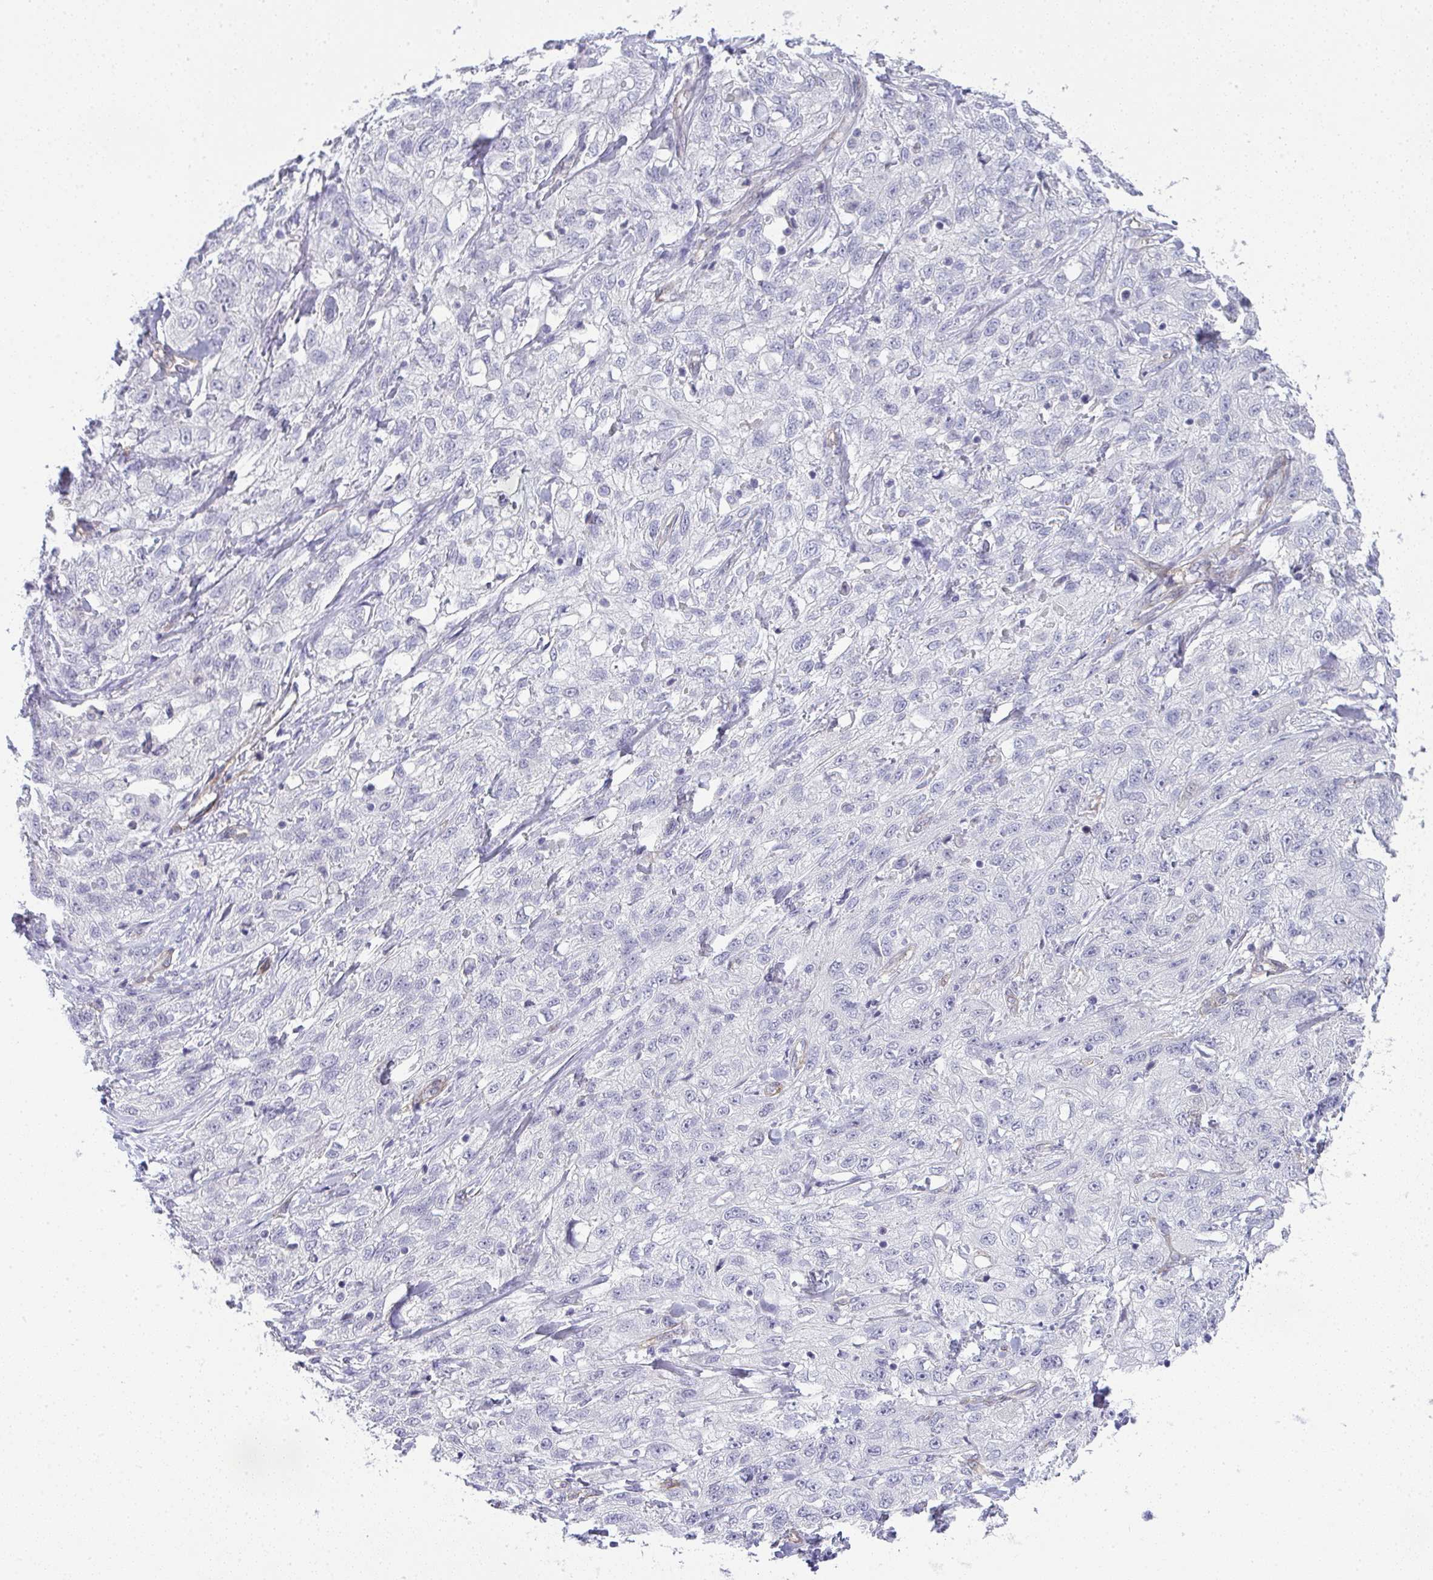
{"staining": {"intensity": "negative", "quantity": "none", "location": "none"}, "tissue": "skin cancer", "cell_type": "Tumor cells", "image_type": "cancer", "snomed": [{"axis": "morphology", "description": "Squamous cell carcinoma, NOS"}, {"axis": "topography", "description": "Skin"}, {"axis": "topography", "description": "Vulva"}], "caption": "The image displays no staining of tumor cells in squamous cell carcinoma (skin).", "gene": "UBE2S", "patient": {"sex": "female", "age": 86}}